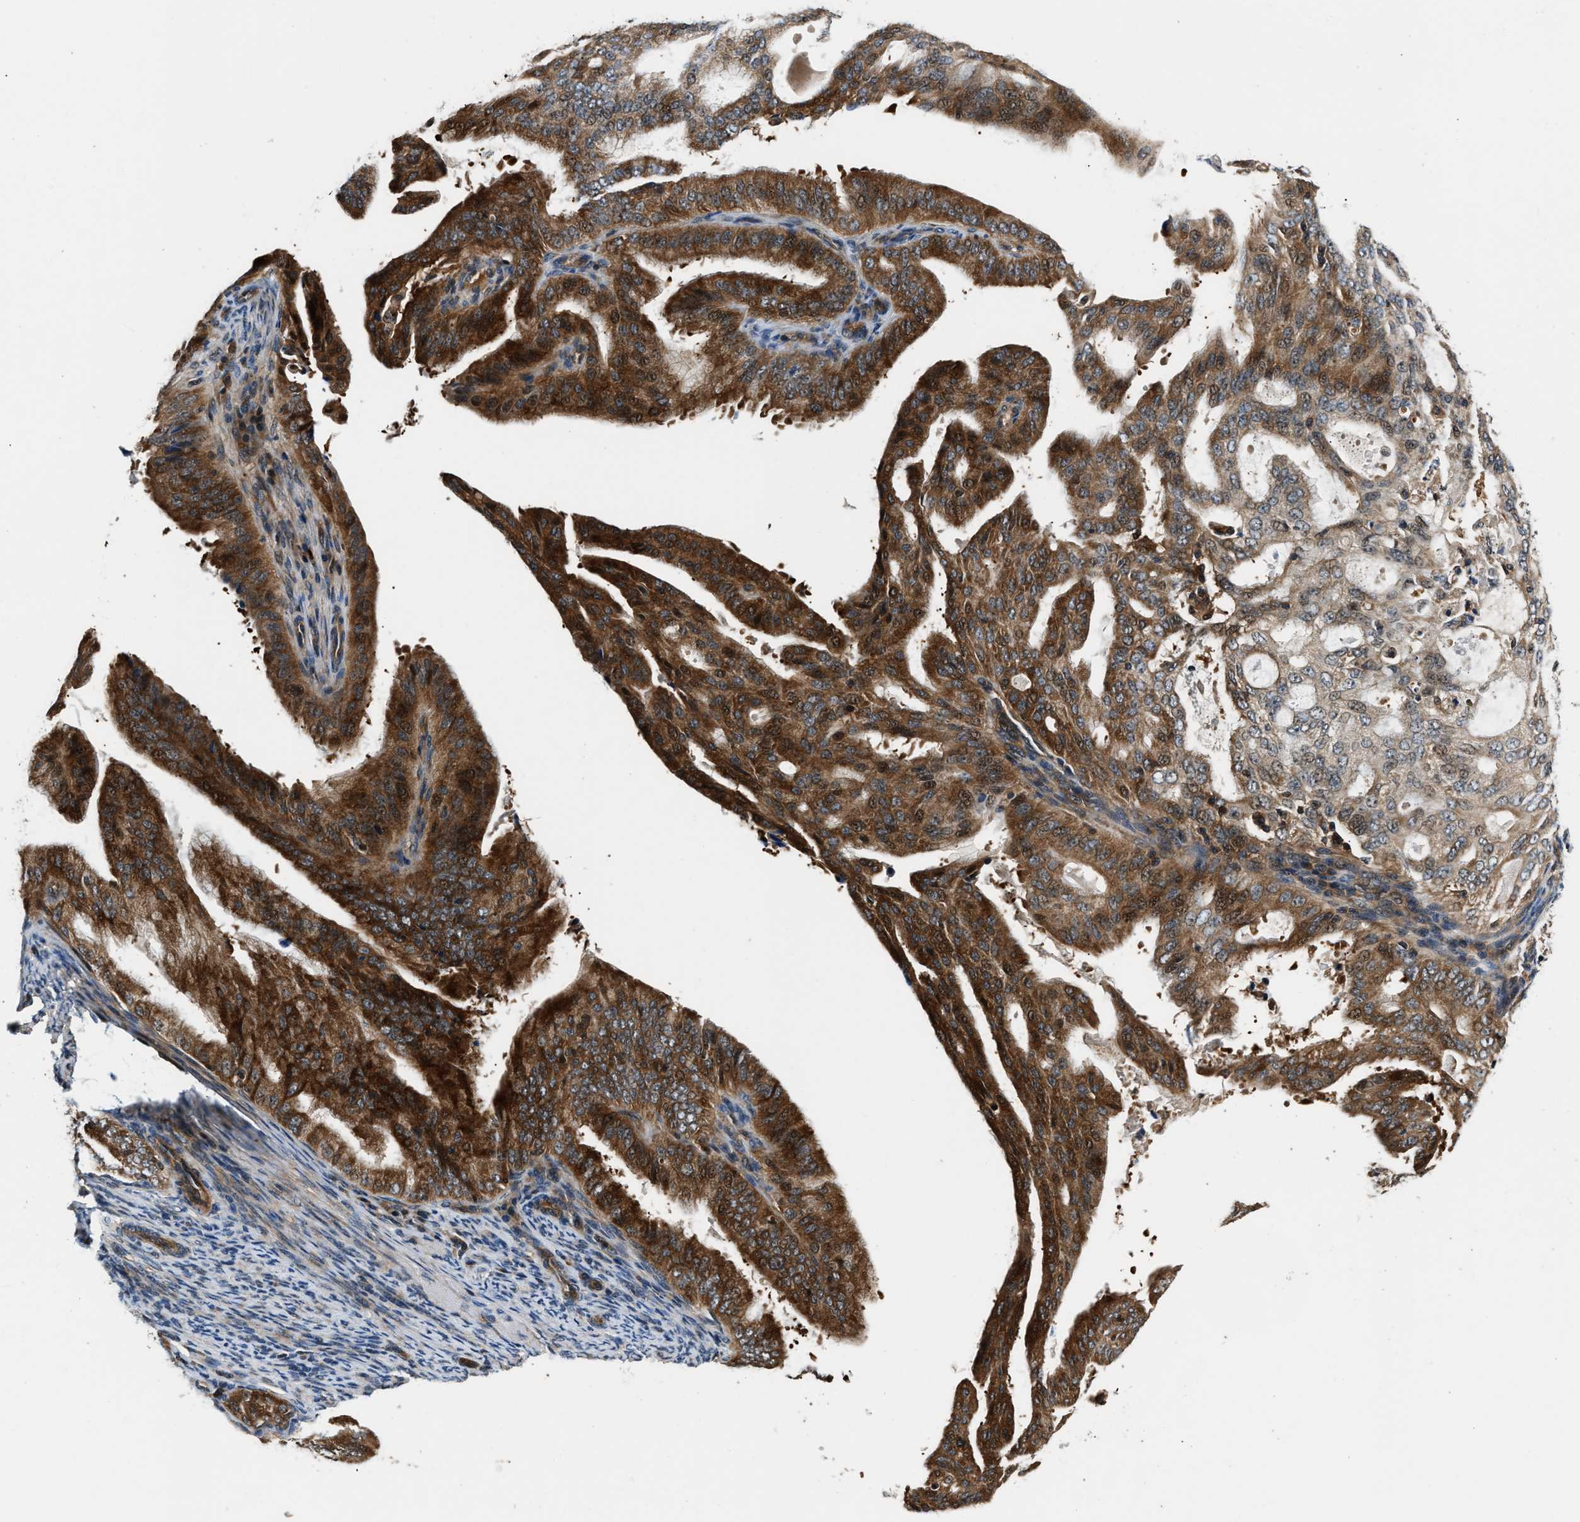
{"staining": {"intensity": "strong", "quantity": ">75%", "location": "cytoplasmic/membranous"}, "tissue": "endometrial cancer", "cell_type": "Tumor cells", "image_type": "cancer", "snomed": [{"axis": "morphology", "description": "Adenocarcinoma, NOS"}, {"axis": "topography", "description": "Endometrium"}], "caption": "Human endometrial adenocarcinoma stained with a protein marker reveals strong staining in tumor cells.", "gene": "TUT7", "patient": {"sex": "female", "age": 58}}